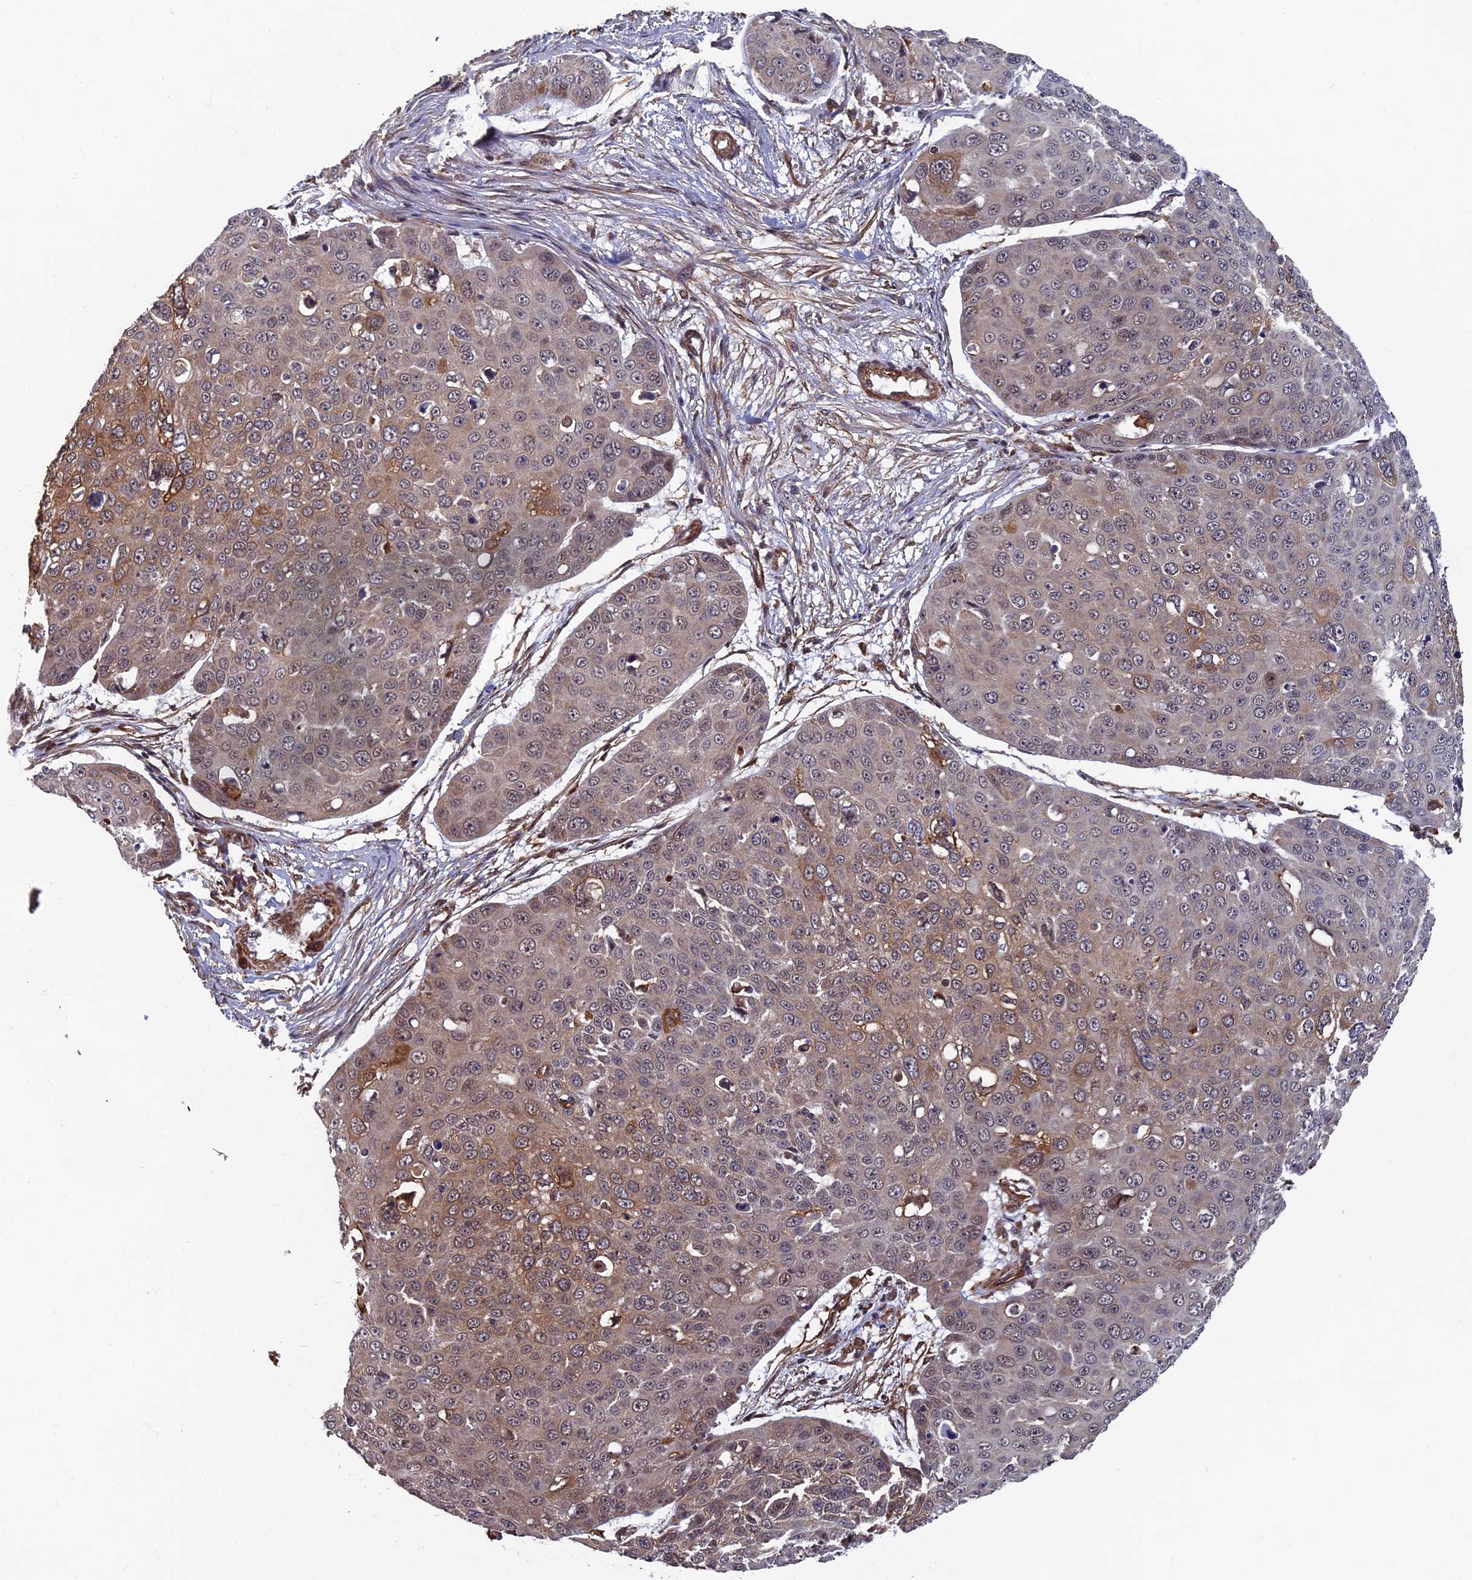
{"staining": {"intensity": "weak", "quantity": "25%-75%", "location": "cytoplasmic/membranous"}, "tissue": "skin cancer", "cell_type": "Tumor cells", "image_type": "cancer", "snomed": [{"axis": "morphology", "description": "Squamous cell carcinoma, NOS"}, {"axis": "topography", "description": "Skin"}], "caption": "Skin cancer (squamous cell carcinoma) stained for a protein (brown) reveals weak cytoplasmic/membranous positive positivity in approximately 25%-75% of tumor cells.", "gene": "CTDP1", "patient": {"sex": "male", "age": 71}}